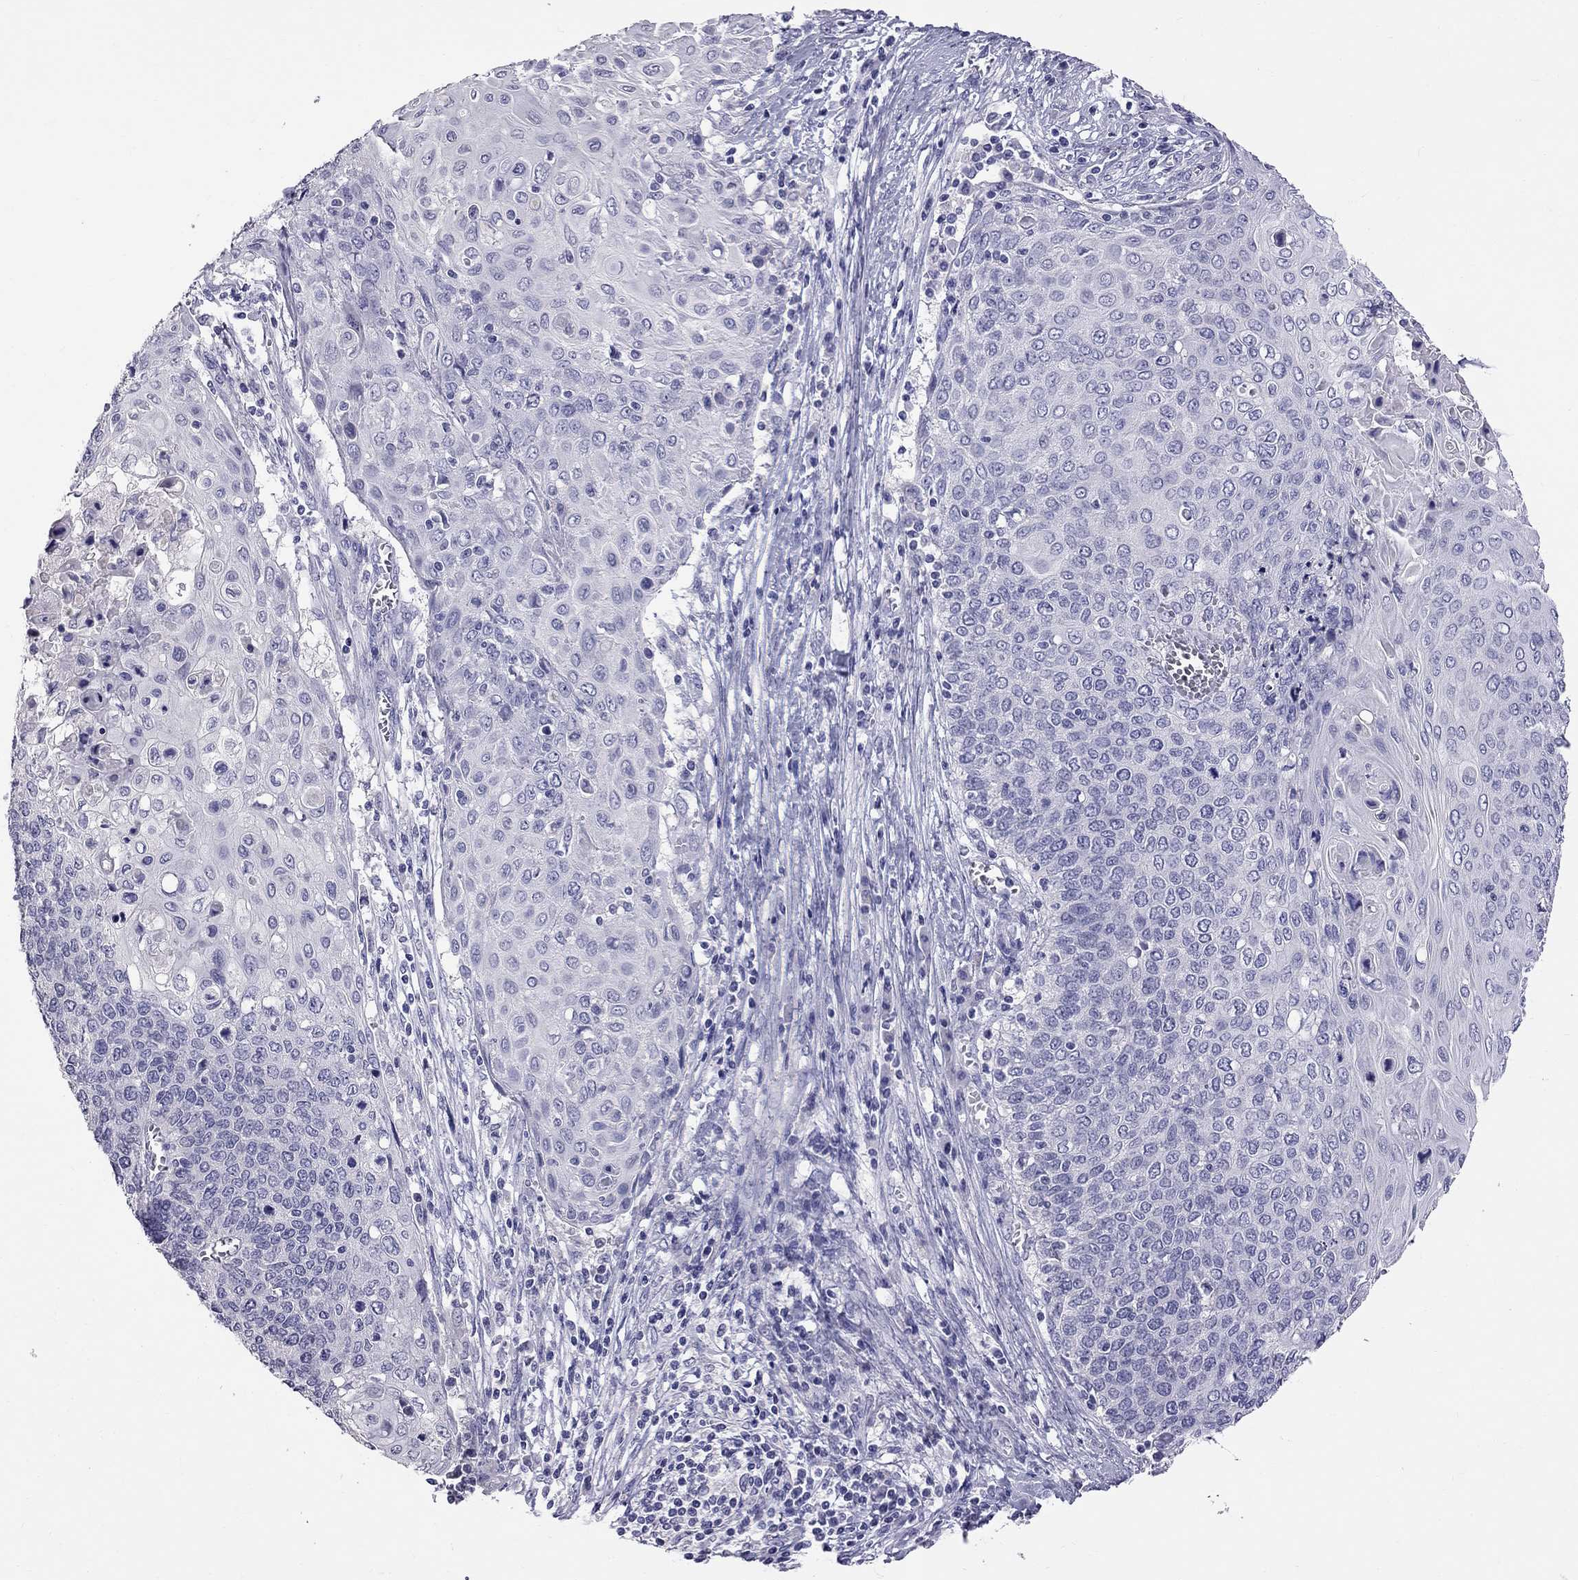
{"staining": {"intensity": "negative", "quantity": "none", "location": "none"}, "tissue": "cervical cancer", "cell_type": "Tumor cells", "image_type": "cancer", "snomed": [{"axis": "morphology", "description": "Squamous cell carcinoma, NOS"}, {"axis": "topography", "description": "Cervix"}], "caption": "Tumor cells show no significant protein staining in cervical cancer (squamous cell carcinoma).", "gene": "CFAP91", "patient": {"sex": "female", "age": 39}}